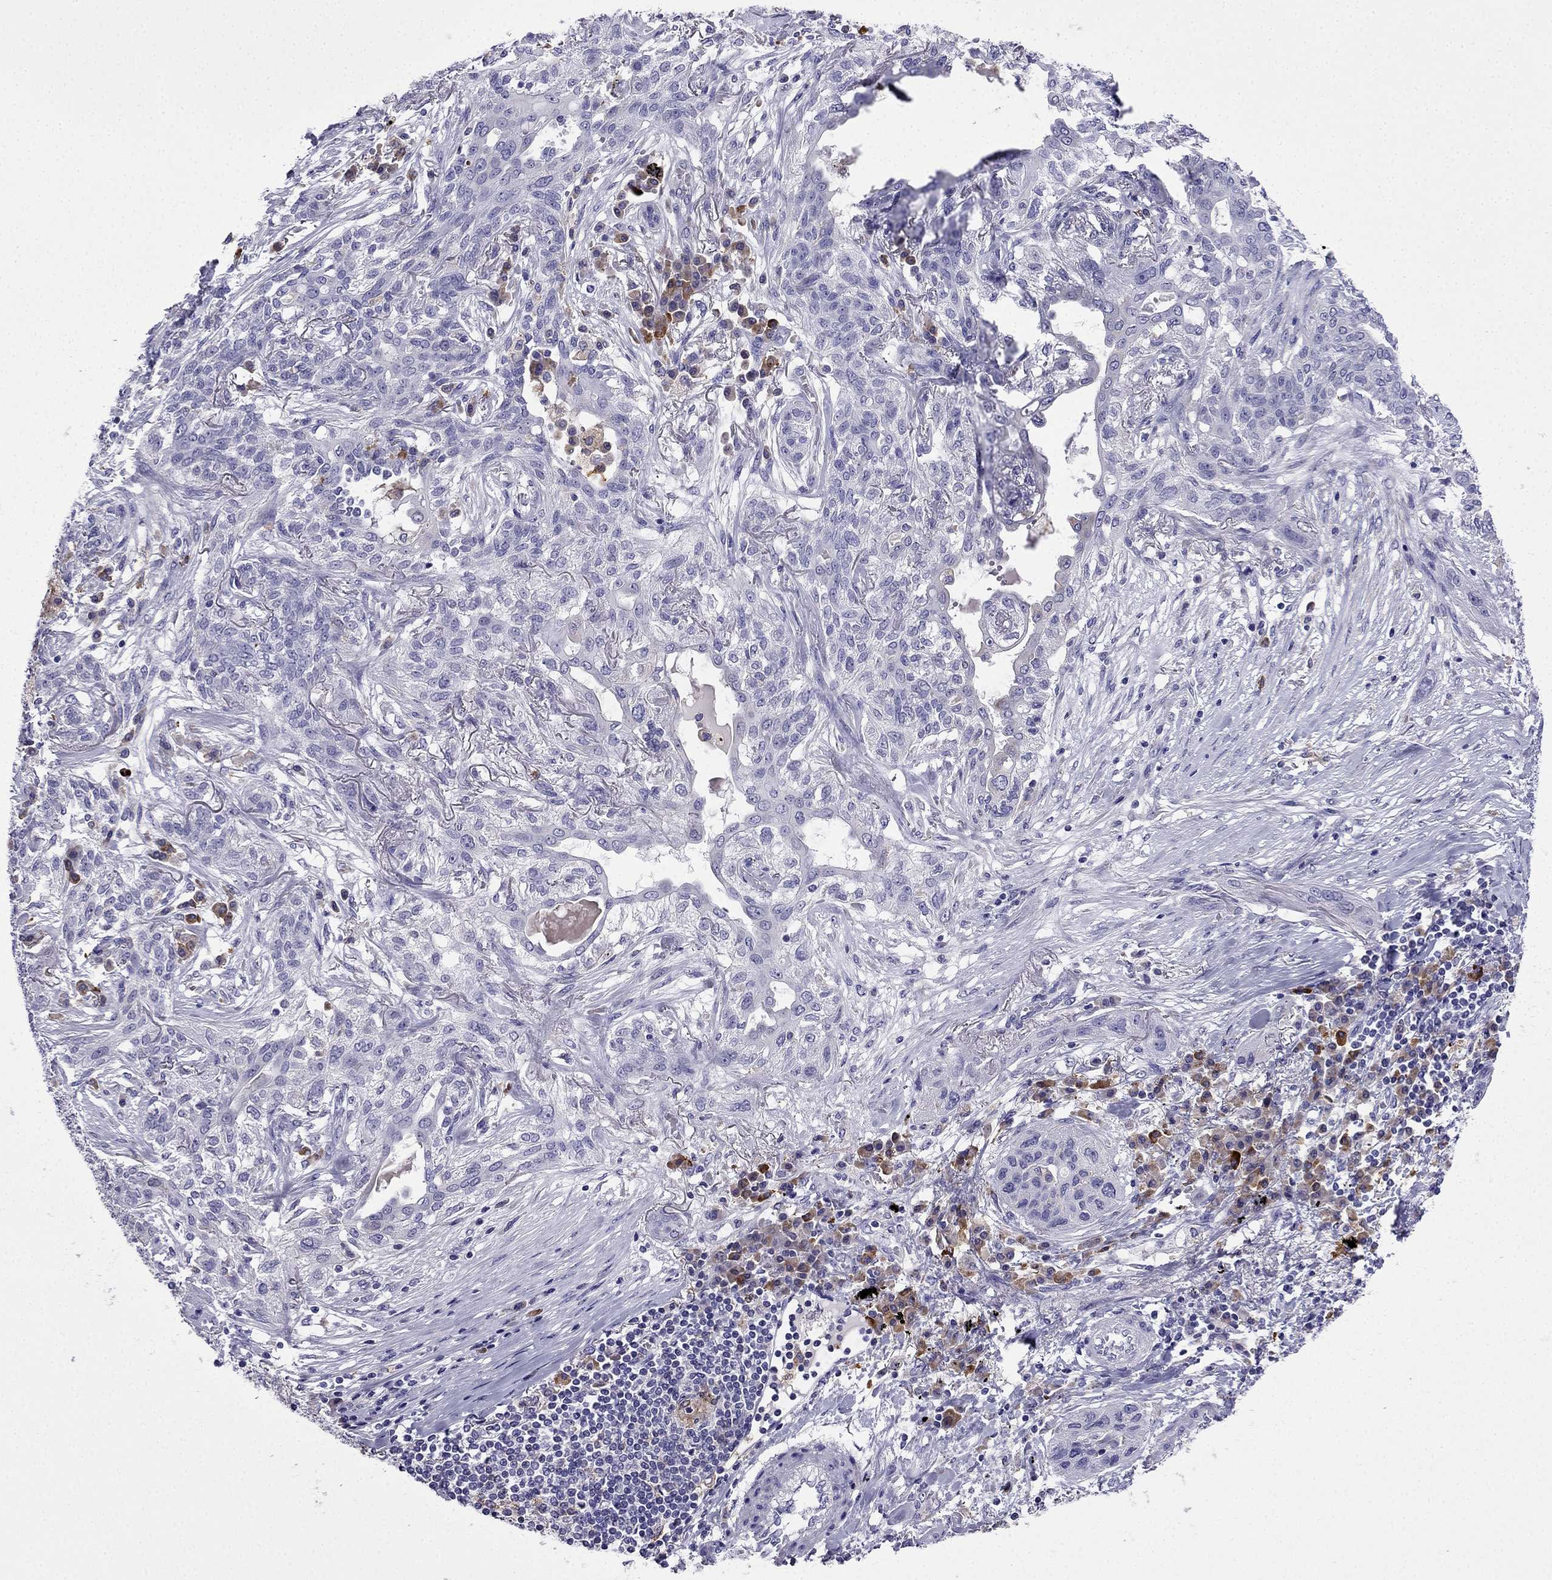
{"staining": {"intensity": "negative", "quantity": "none", "location": "none"}, "tissue": "lung cancer", "cell_type": "Tumor cells", "image_type": "cancer", "snomed": [{"axis": "morphology", "description": "Squamous cell carcinoma, NOS"}, {"axis": "topography", "description": "Lung"}], "caption": "A high-resolution histopathology image shows immunohistochemistry (IHC) staining of lung cancer (squamous cell carcinoma), which reveals no significant staining in tumor cells.", "gene": "TSSK4", "patient": {"sex": "female", "age": 70}}